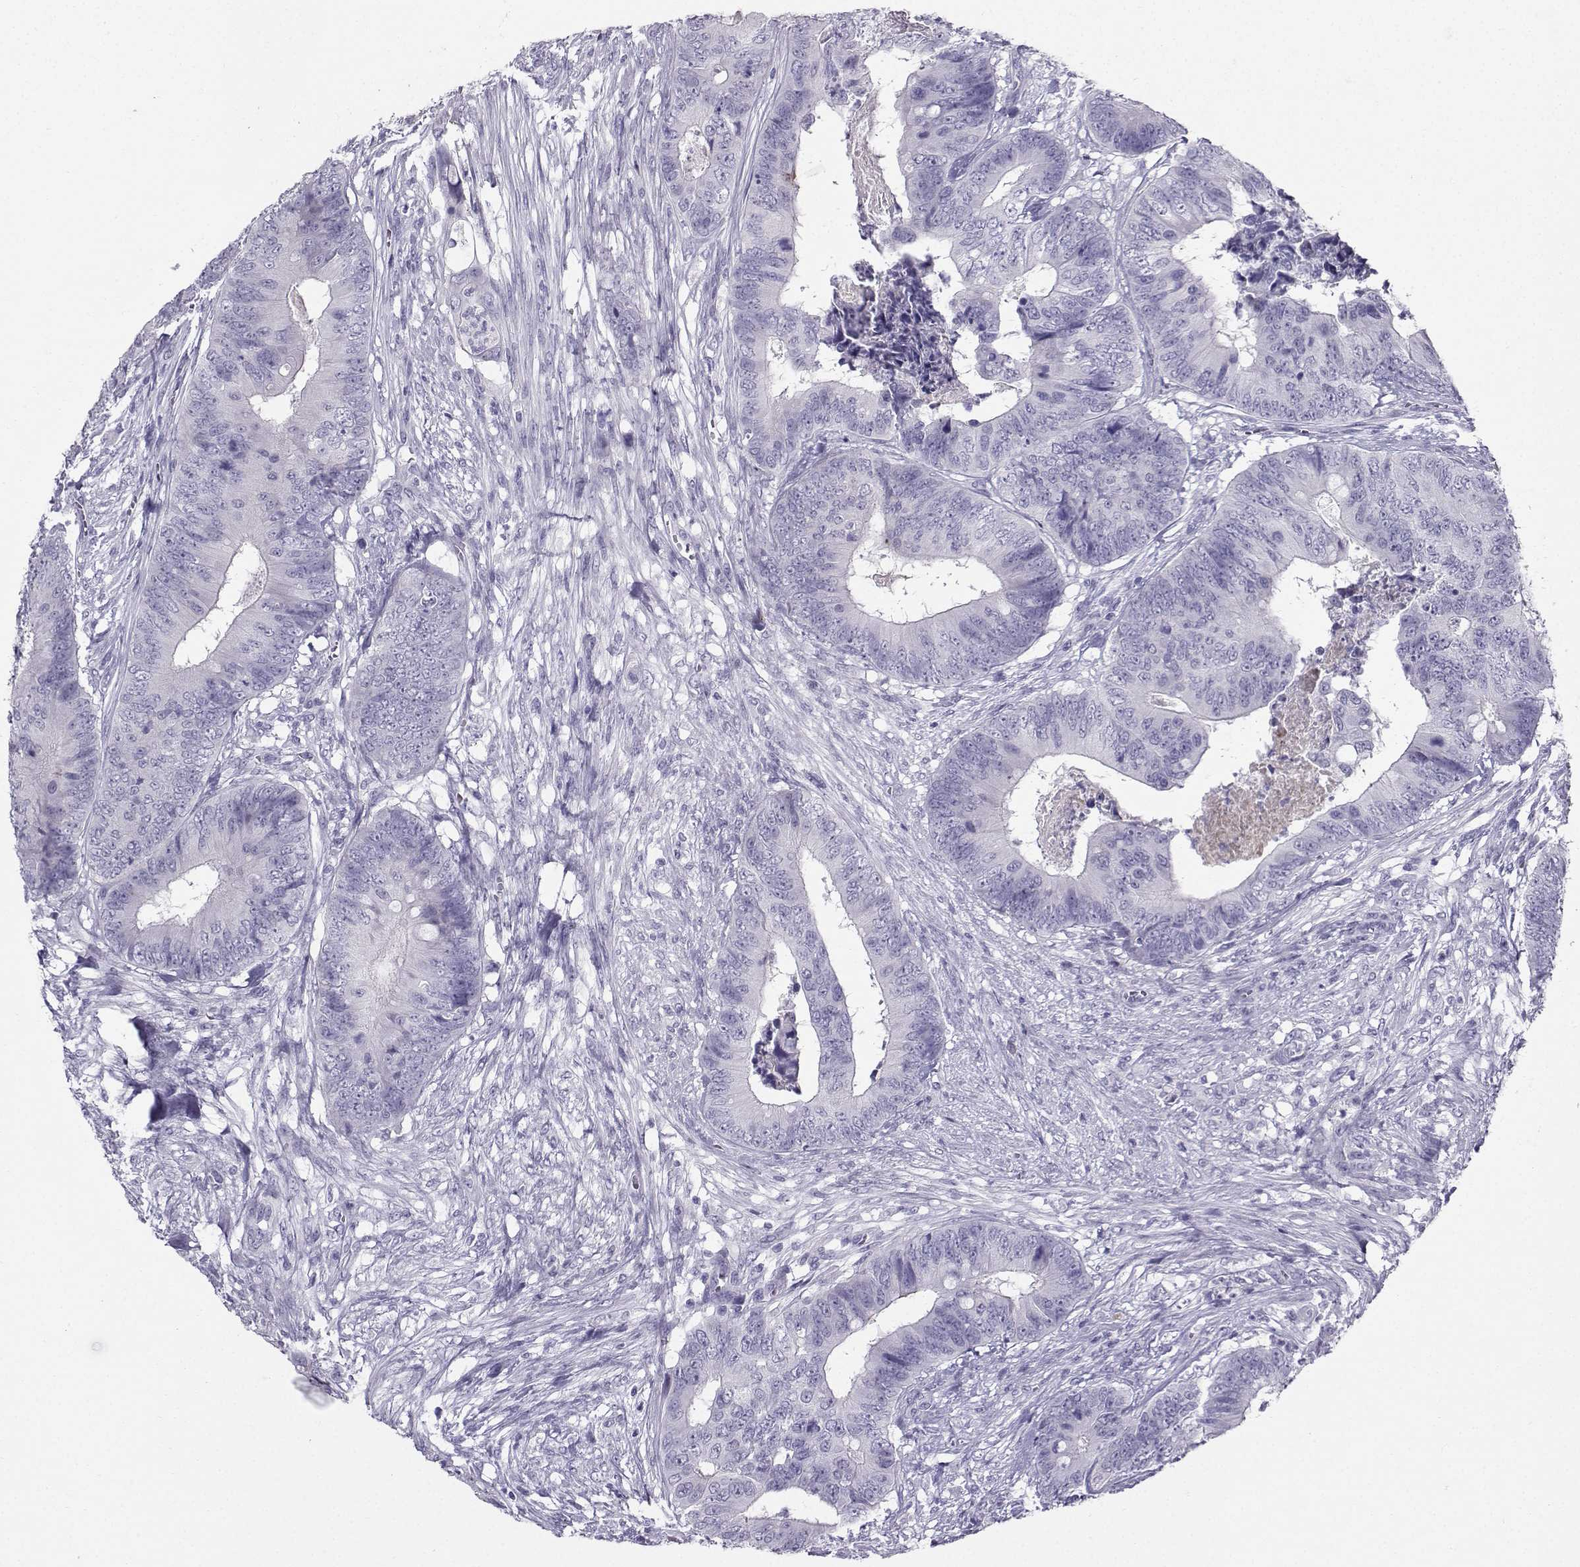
{"staining": {"intensity": "negative", "quantity": "none", "location": "none"}, "tissue": "colorectal cancer", "cell_type": "Tumor cells", "image_type": "cancer", "snomed": [{"axis": "morphology", "description": "Adenocarcinoma, NOS"}, {"axis": "topography", "description": "Colon"}], "caption": "Immunohistochemical staining of colorectal adenocarcinoma demonstrates no significant expression in tumor cells. Brightfield microscopy of IHC stained with DAB (brown) and hematoxylin (blue), captured at high magnification.", "gene": "IQCD", "patient": {"sex": "male", "age": 84}}